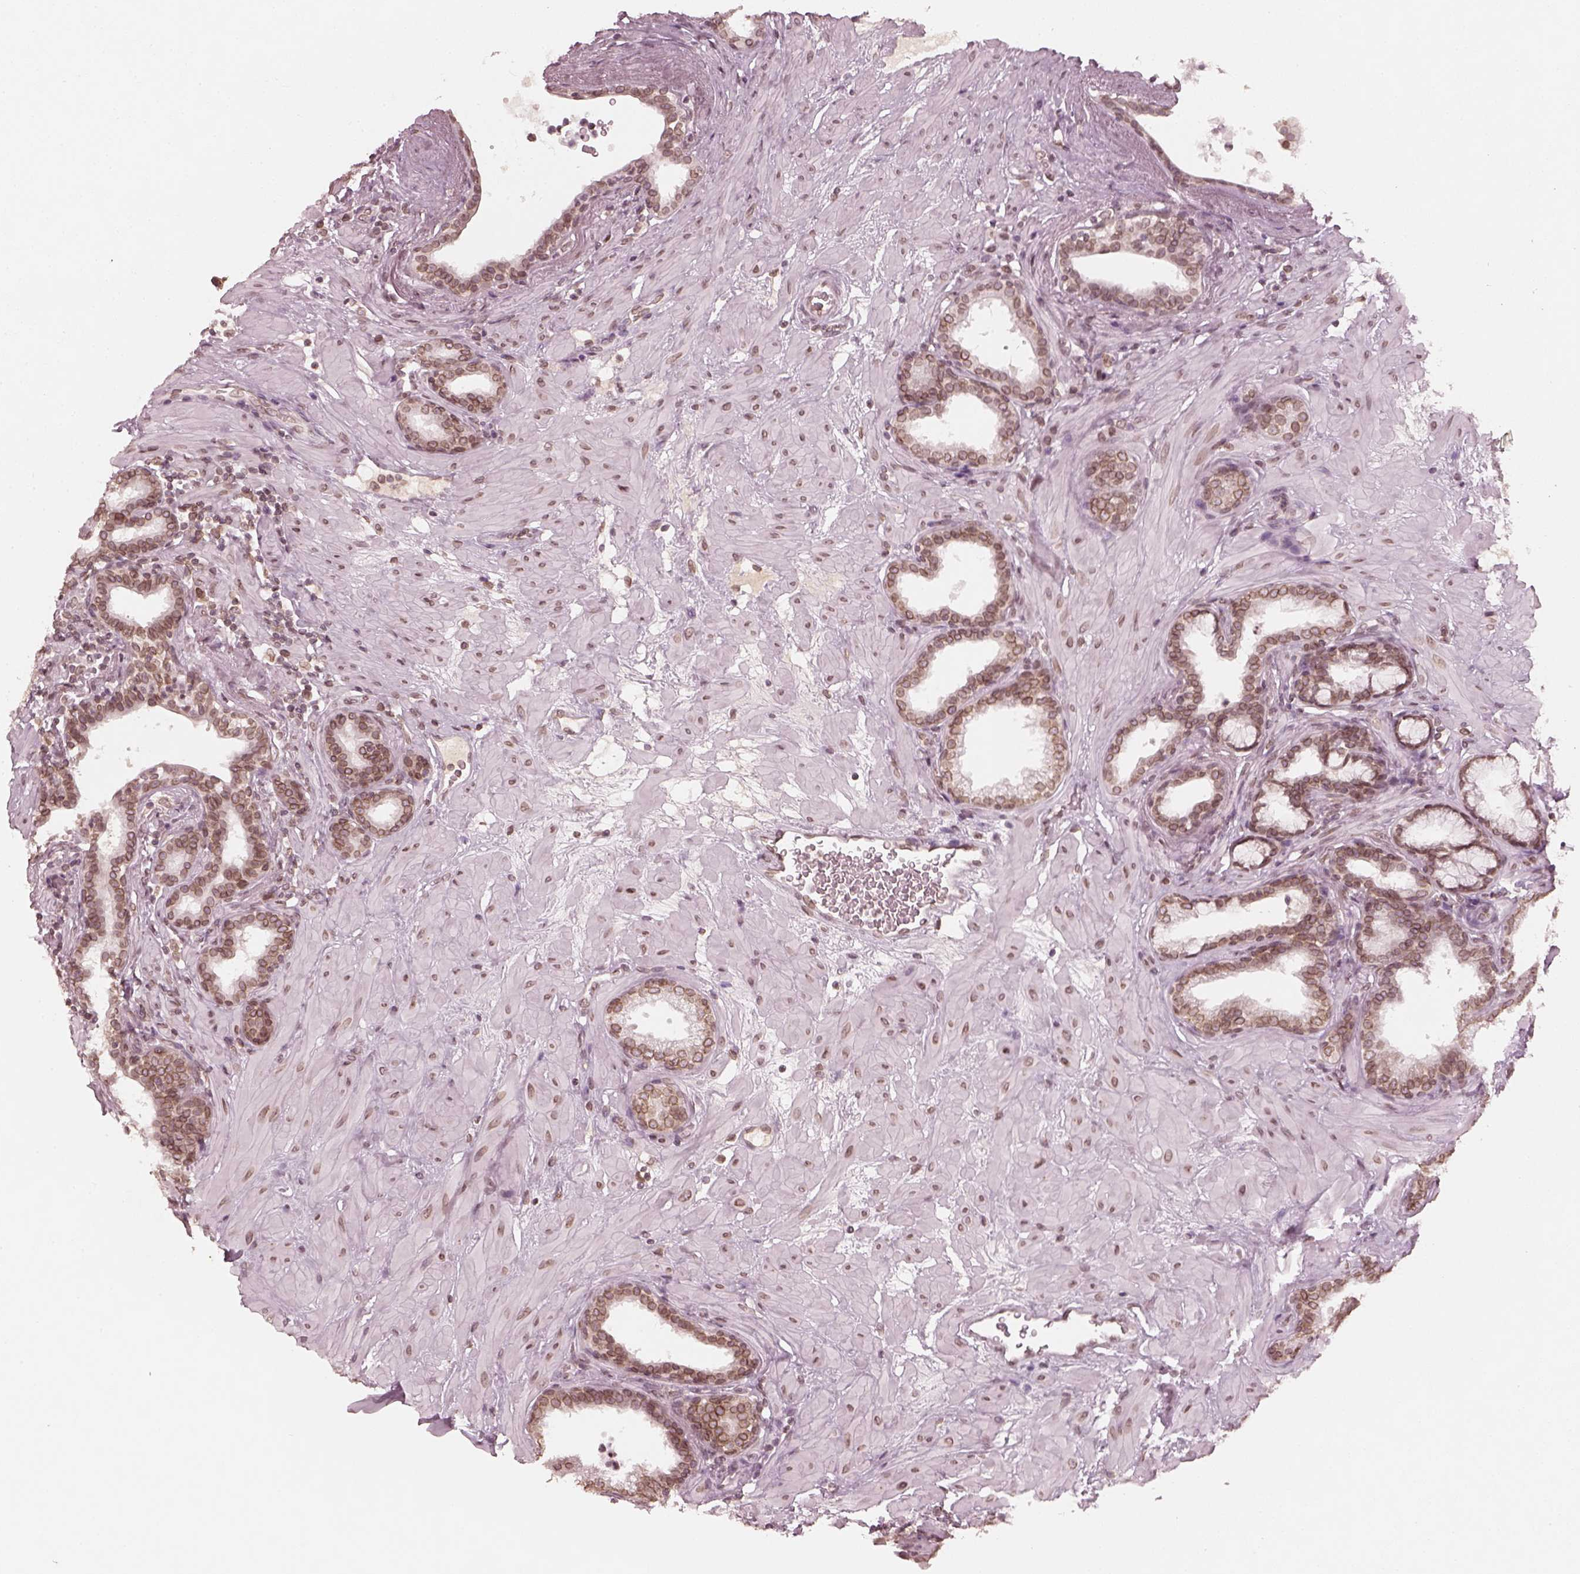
{"staining": {"intensity": "moderate", "quantity": ">75%", "location": "cytoplasmic/membranous,nuclear"}, "tissue": "prostate", "cell_type": "Glandular cells", "image_type": "normal", "snomed": [{"axis": "morphology", "description": "Normal tissue, NOS"}, {"axis": "topography", "description": "Prostate"}], "caption": "Benign prostate was stained to show a protein in brown. There is medium levels of moderate cytoplasmic/membranous,nuclear expression in approximately >75% of glandular cells. The staining was performed using DAB, with brown indicating positive protein expression. Nuclei are stained blue with hematoxylin.", "gene": "DCAF12", "patient": {"sex": "male", "age": 37}}